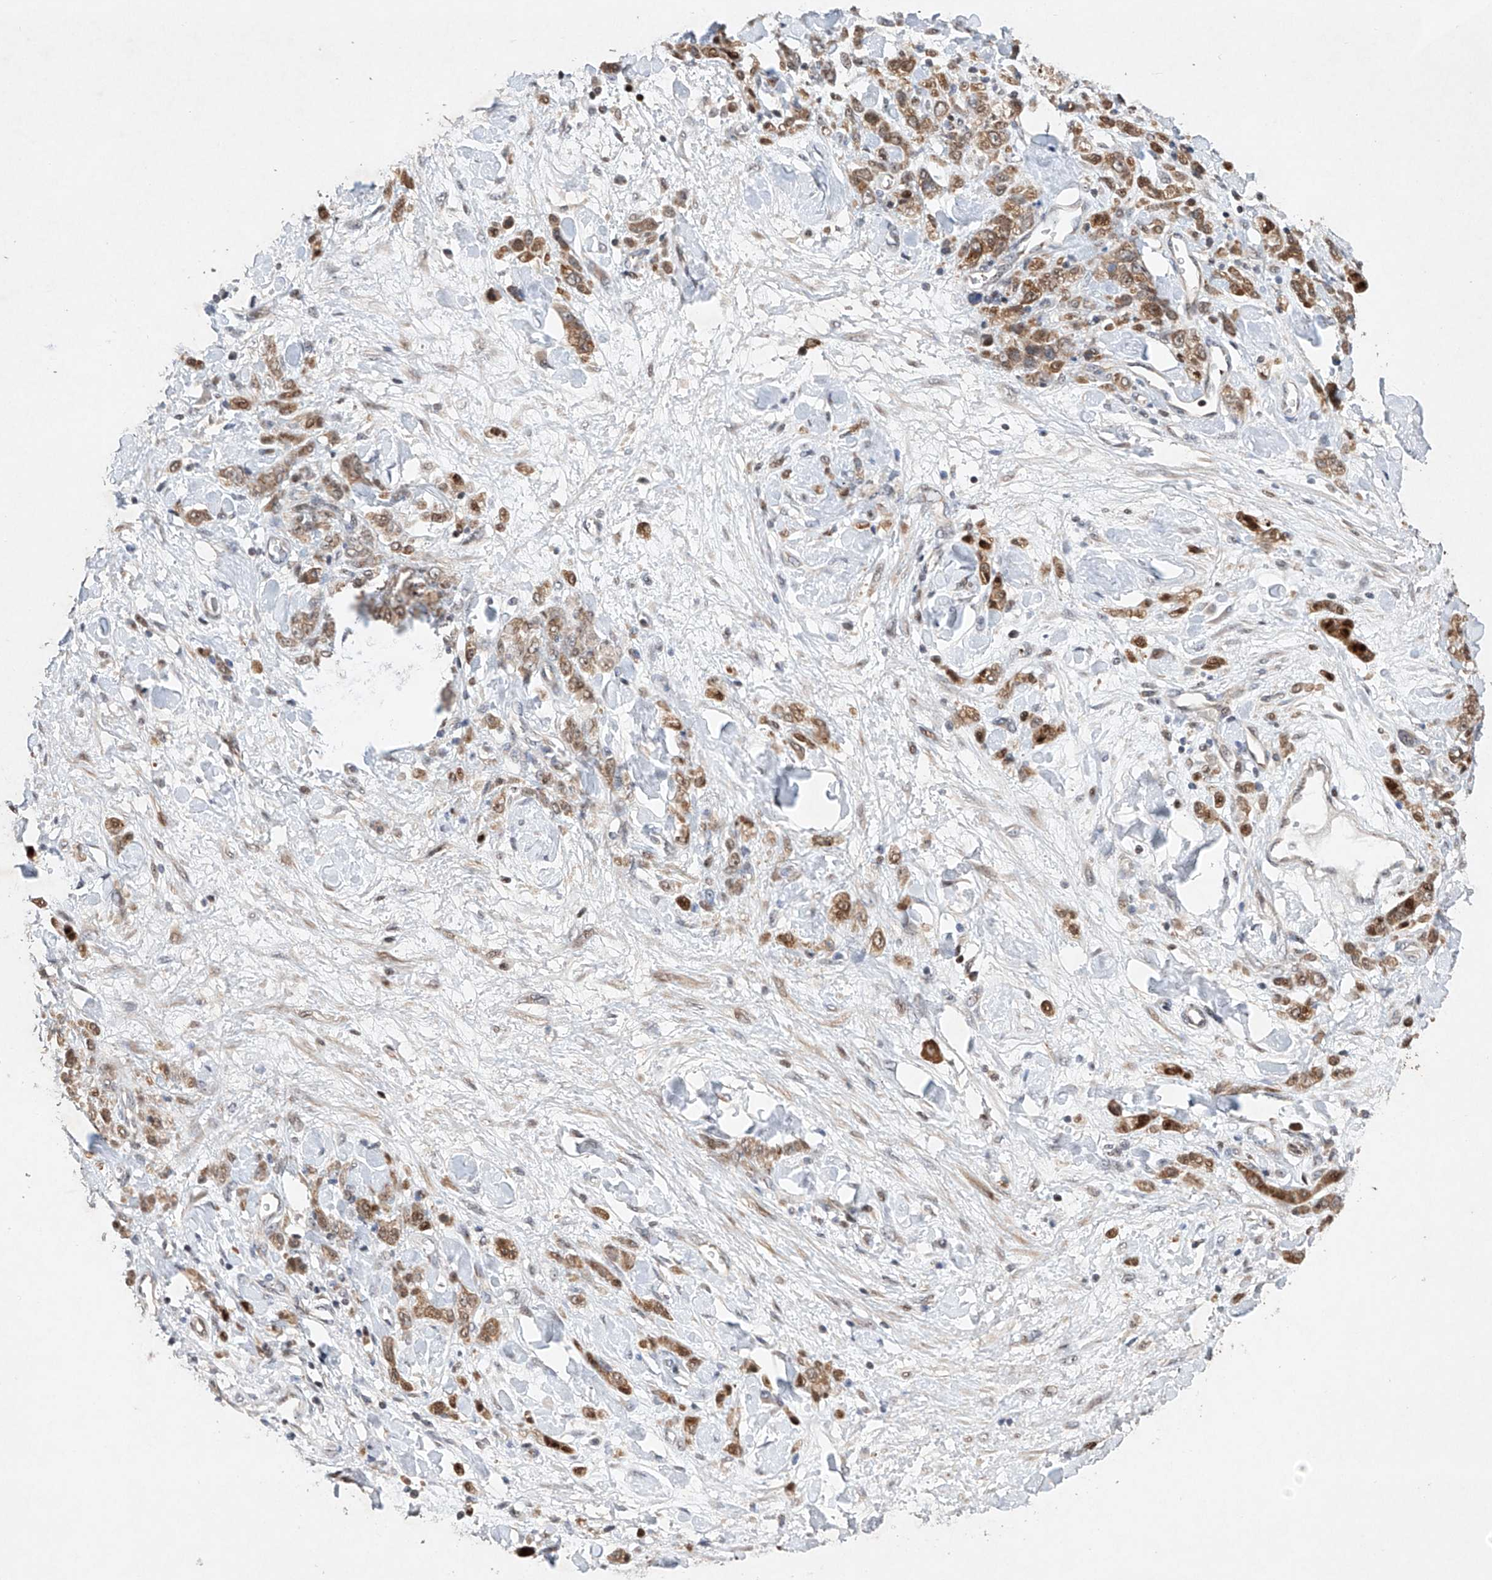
{"staining": {"intensity": "moderate", "quantity": ">75%", "location": "cytoplasmic/membranous"}, "tissue": "stomach cancer", "cell_type": "Tumor cells", "image_type": "cancer", "snomed": [{"axis": "morphology", "description": "Normal tissue, NOS"}, {"axis": "morphology", "description": "Adenocarcinoma, NOS"}, {"axis": "topography", "description": "Stomach"}], "caption": "A micrograph showing moderate cytoplasmic/membranous expression in about >75% of tumor cells in stomach cancer (adenocarcinoma), as visualized by brown immunohistochemical staining.", "gene": "AFG1L", "patient": {"sex": "male", "age": 82}}